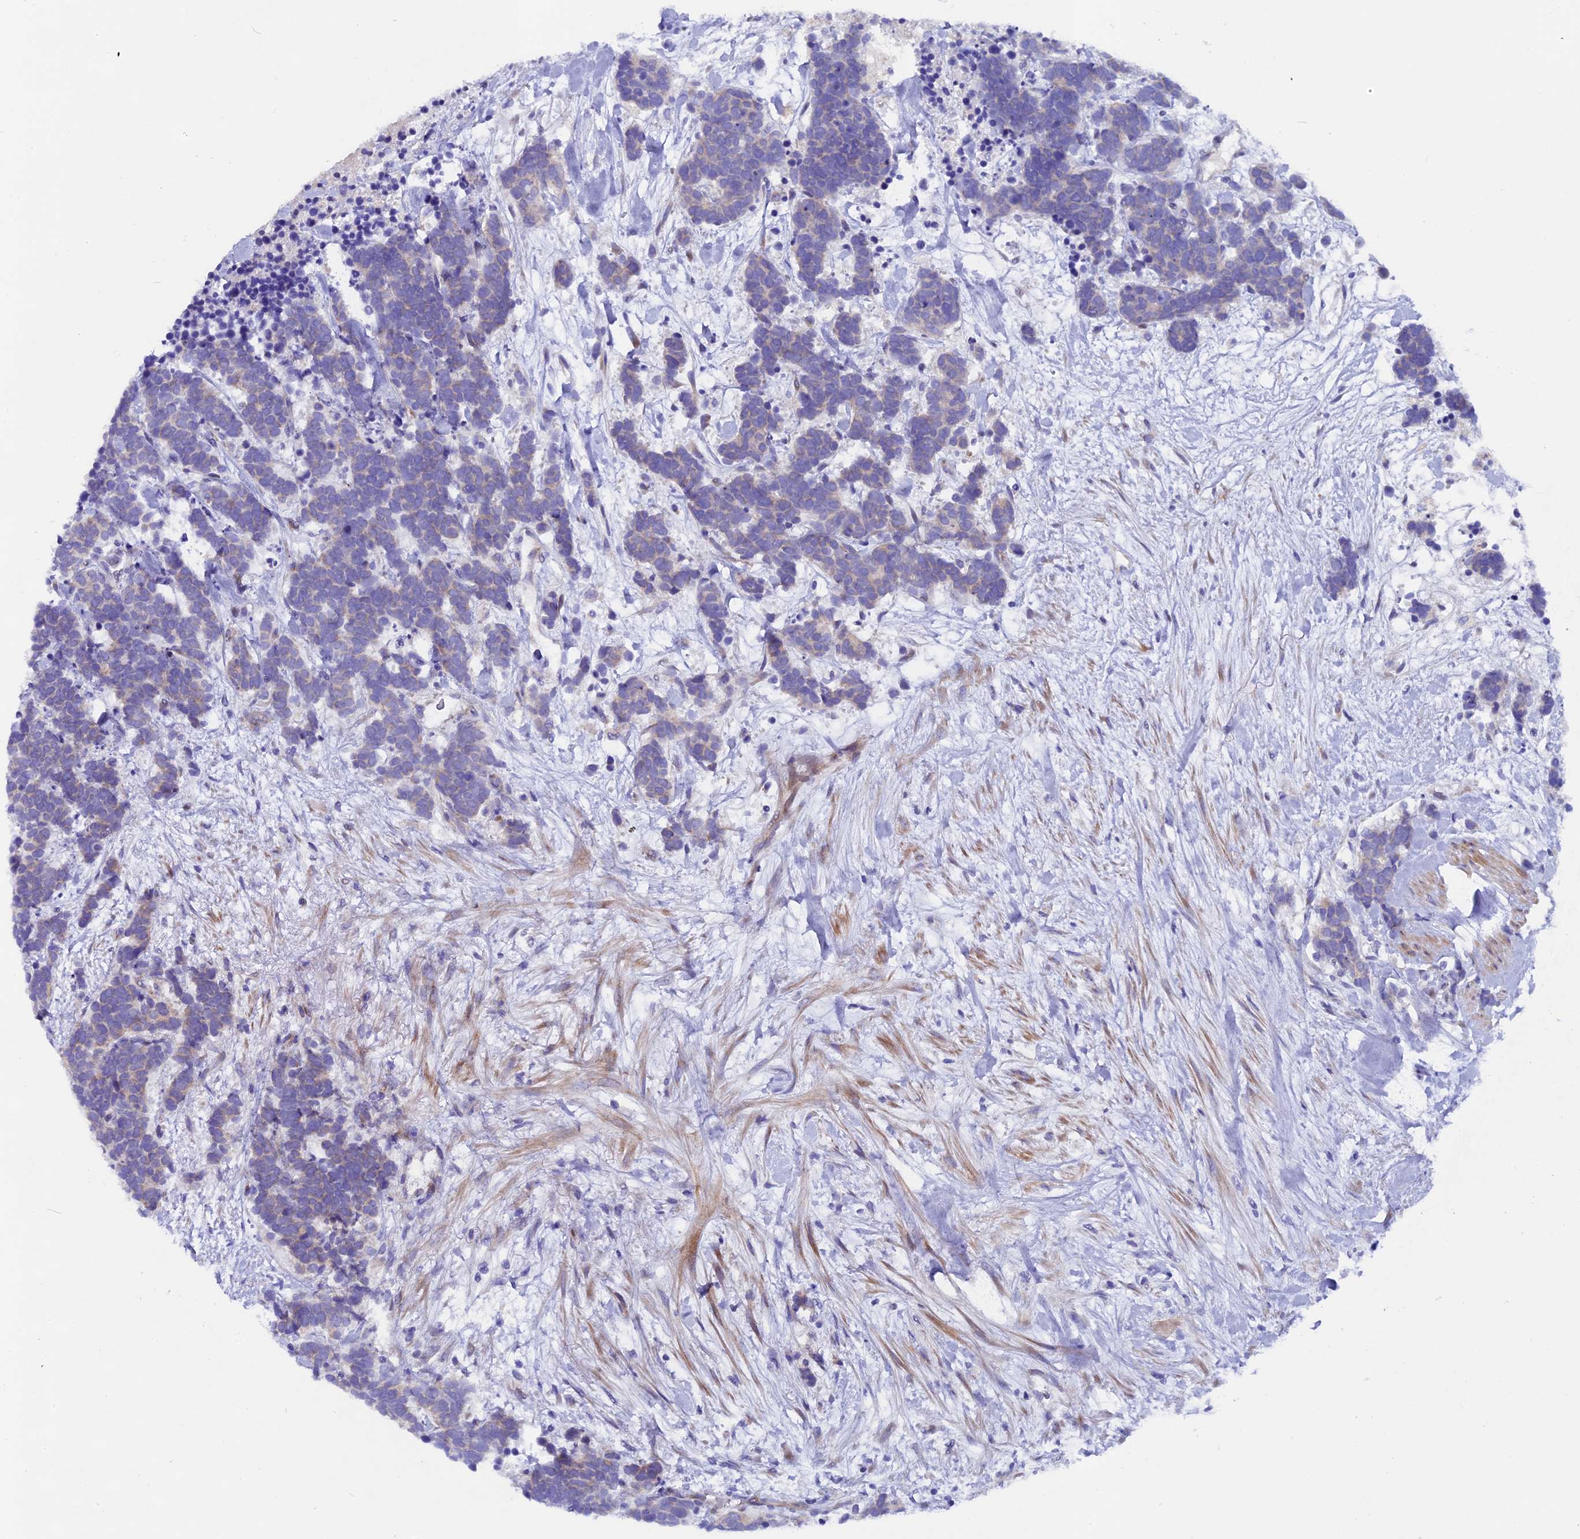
{"staining": {"intensity": "negative", "quantity": "none", "location": "none"}, "tissue": "carcinoid", "cell_type": "Tumor cells", "image_type": "cancer", "snomed": [{"axis": "morphology", "description": "Carcinoma, NOS"}, {"axis": "morphology", "description": "Carcinoid, malignant, NOS"}, {"axis": "topography", "description": "Prostate"}], "caption": "Immunohistochemical staining of carcinoid reveals no significant positivity in tumor cells.", "gene": "PIGU", "patient": {"sex": "male", "age": 57}}